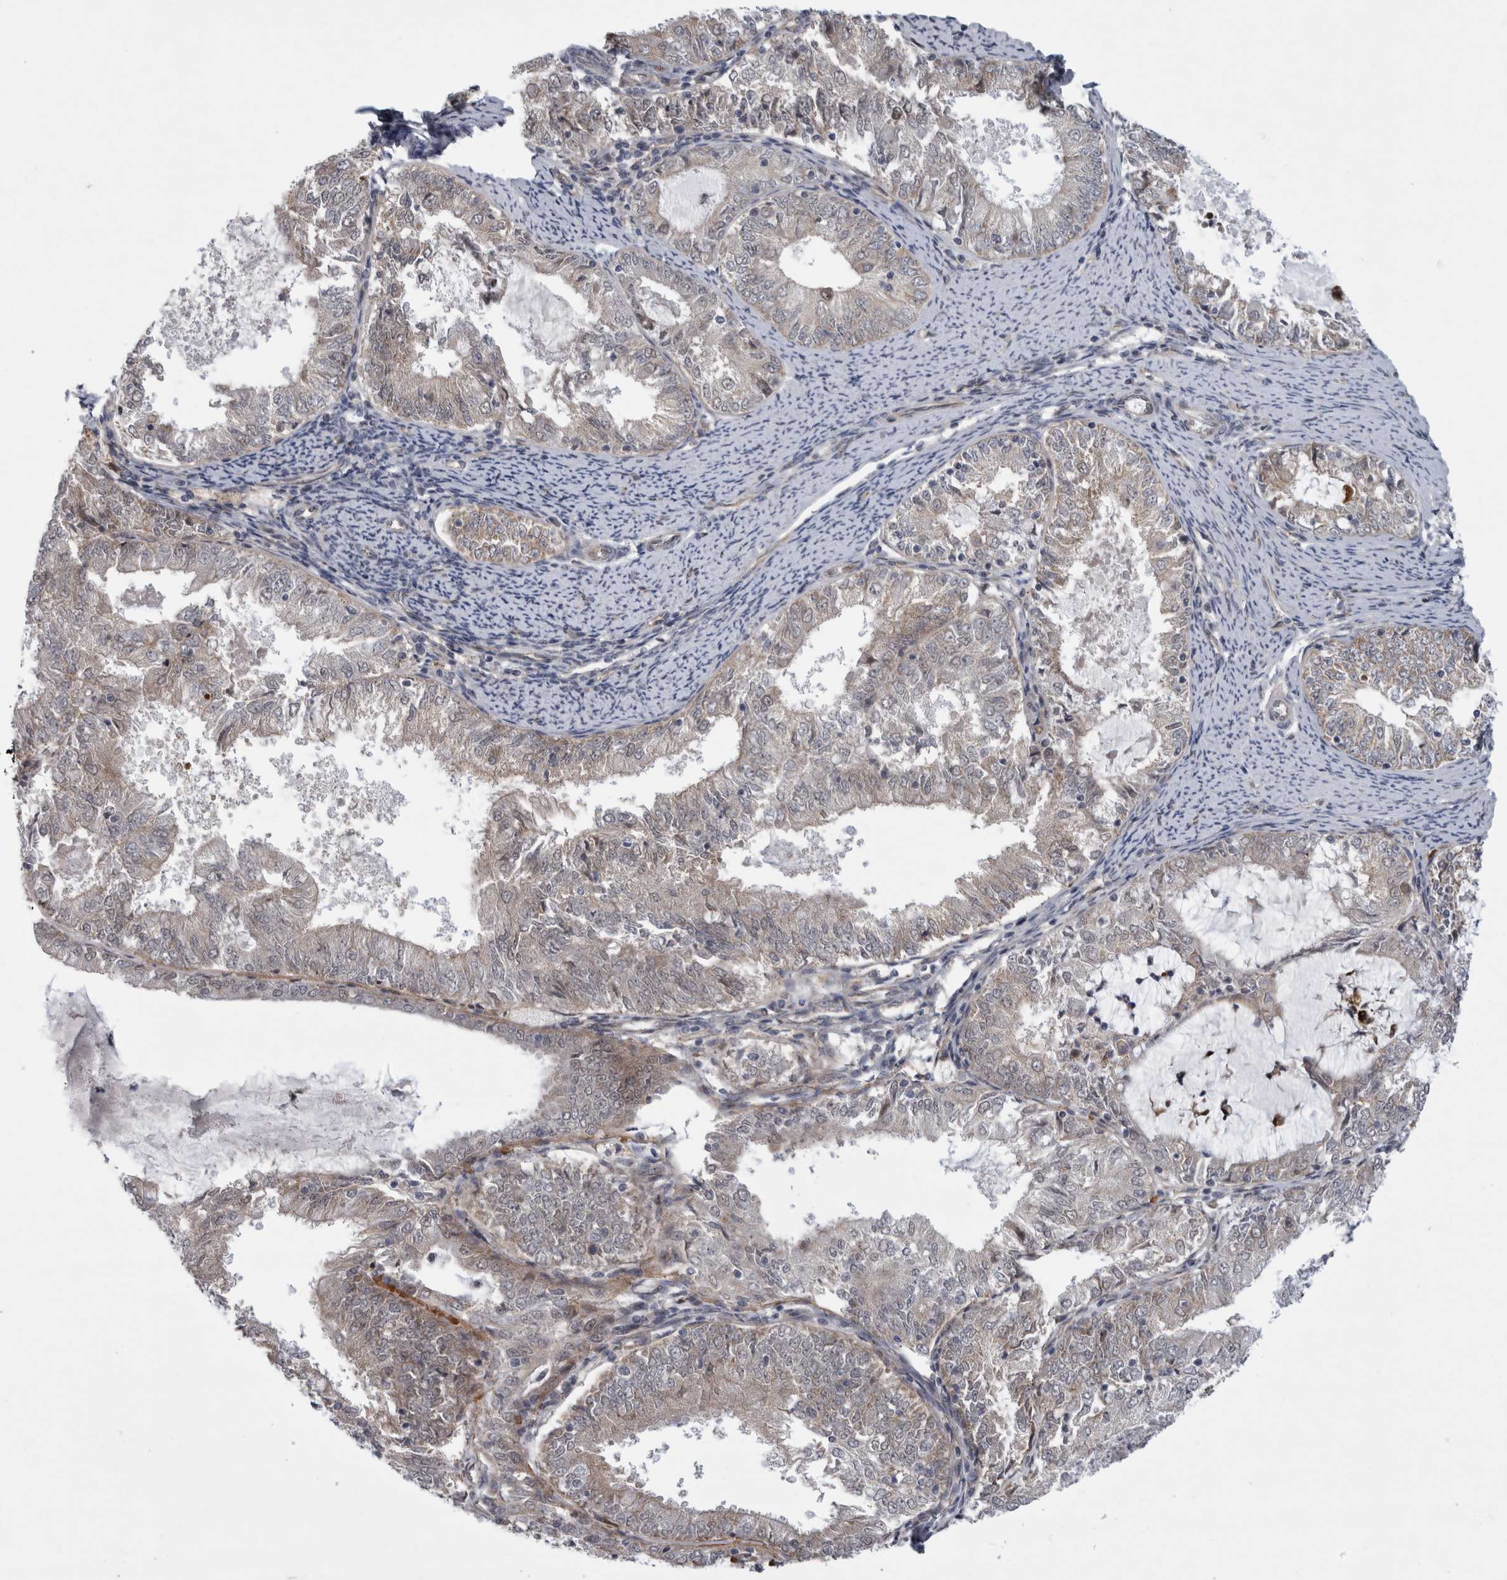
{"staining": {"intensity": "negative", "quantity": "none", "location": "none"}, "tissue": "endometrial cancer", "cell_type": "Tumor cells", "image_type": "cancer", "snomed": [{"axis": "morphology", "description": "Adenocarcinoma, NOS"}, {"axis": "topography", "description": "Endometrium"}], "caption": "An immunohistochemistry histopathology image of endometrial cancer is shown. There is no staining in tumor cells of endometrial cancer. (Brightfield microscopy of DAB (3,3'-diaminobenzidine) IHC at high magnification).", "gene": "PARP11", "patient": {"sex": "female", "age": 57}}